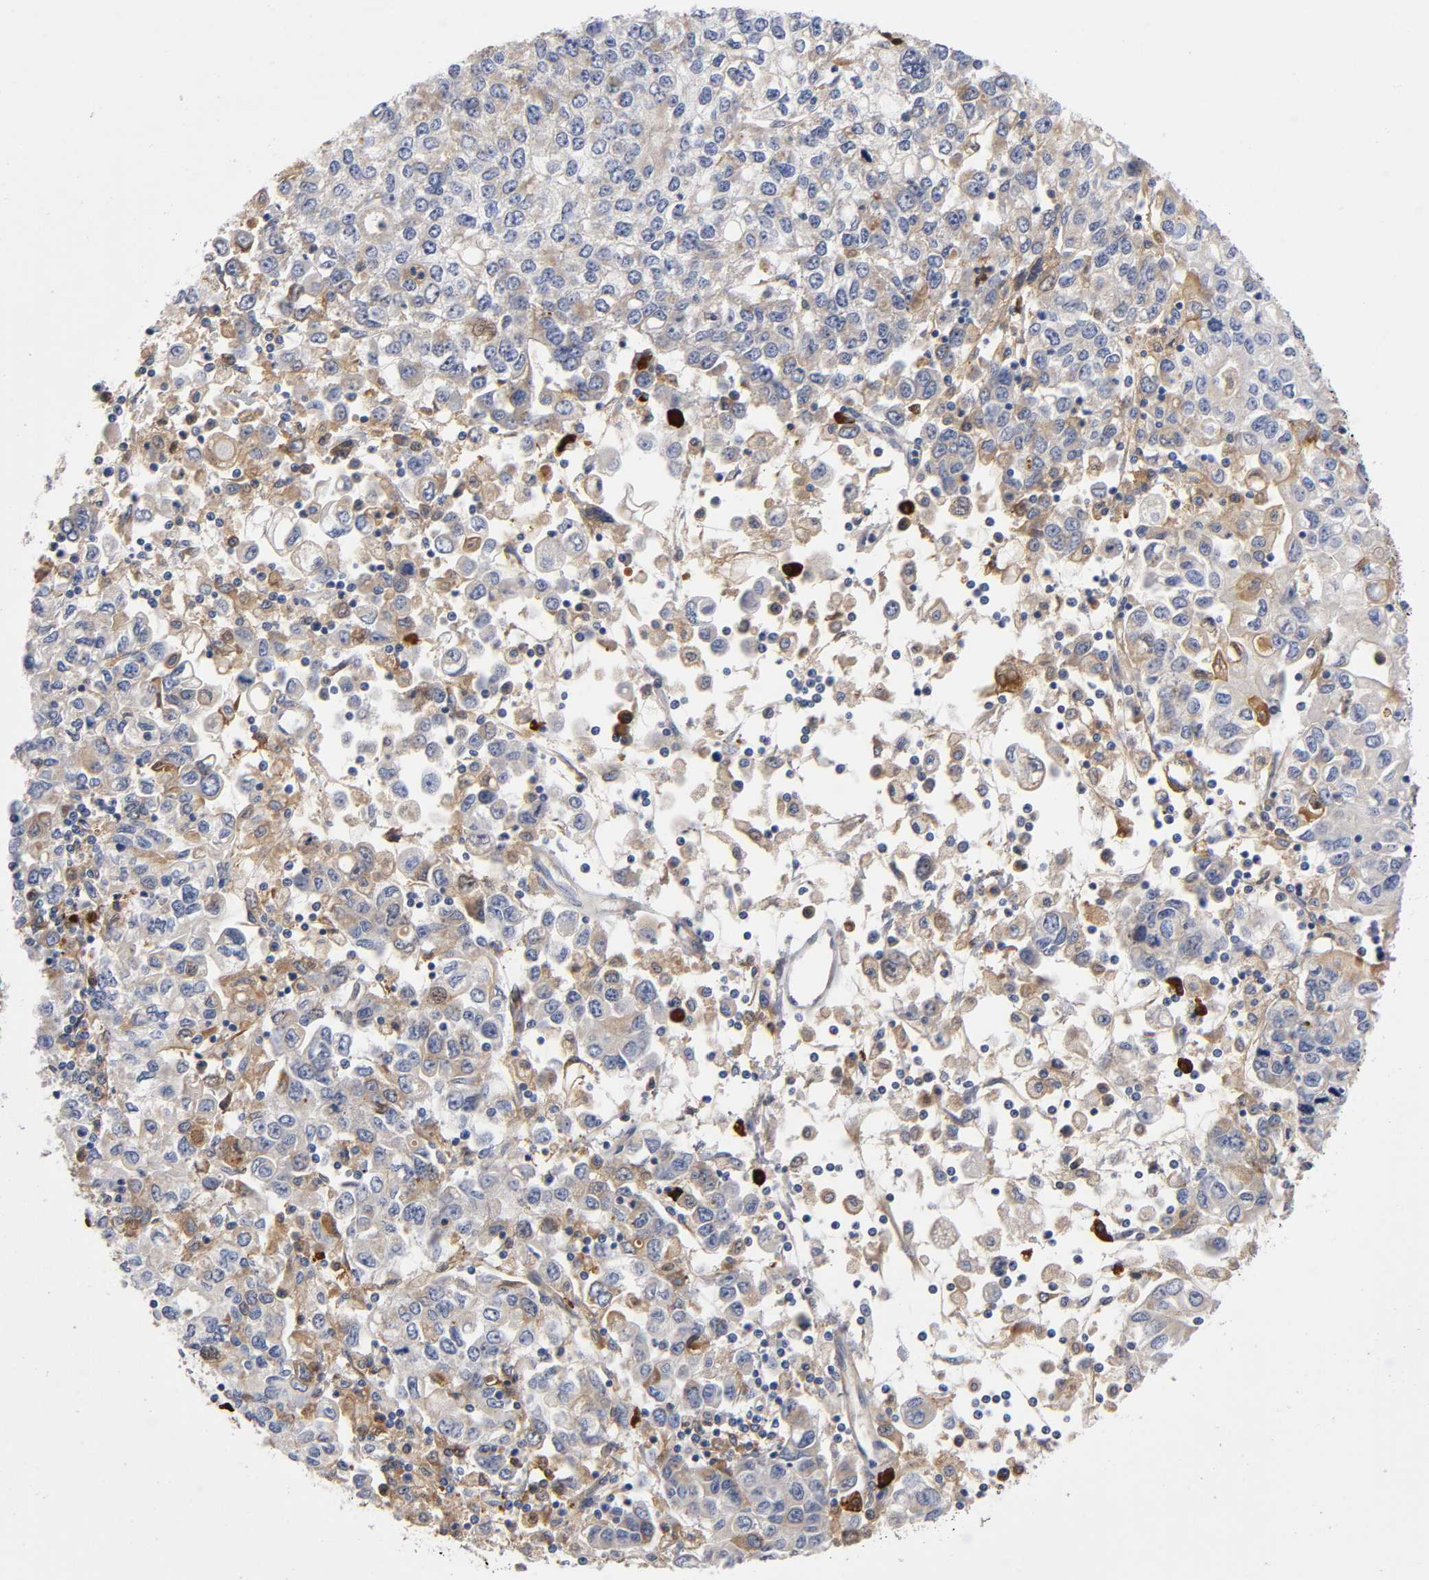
{"staining": {"intensity": "moderate", "quantity": "25%-75%", "location": "cytoplasmic/membranous"}, "tissue": "stomach cancer", "cell_type": "Tumor cells", "image_type": "cancer", "snomed": [{"axis": "morphology", "description": "Adenocarcinoma, NOS"}, {"axis": "topography", "description": "Stomach, lower"}], "caption": "Moderate cytoplasmic/membranous expression for a protein is present in about 25%-75% of tumor cells of stomach adenocarcinoma using immunohistochemistry.", "gene": "NOVA1", "patient": {"sex": "female", "age": 72}}